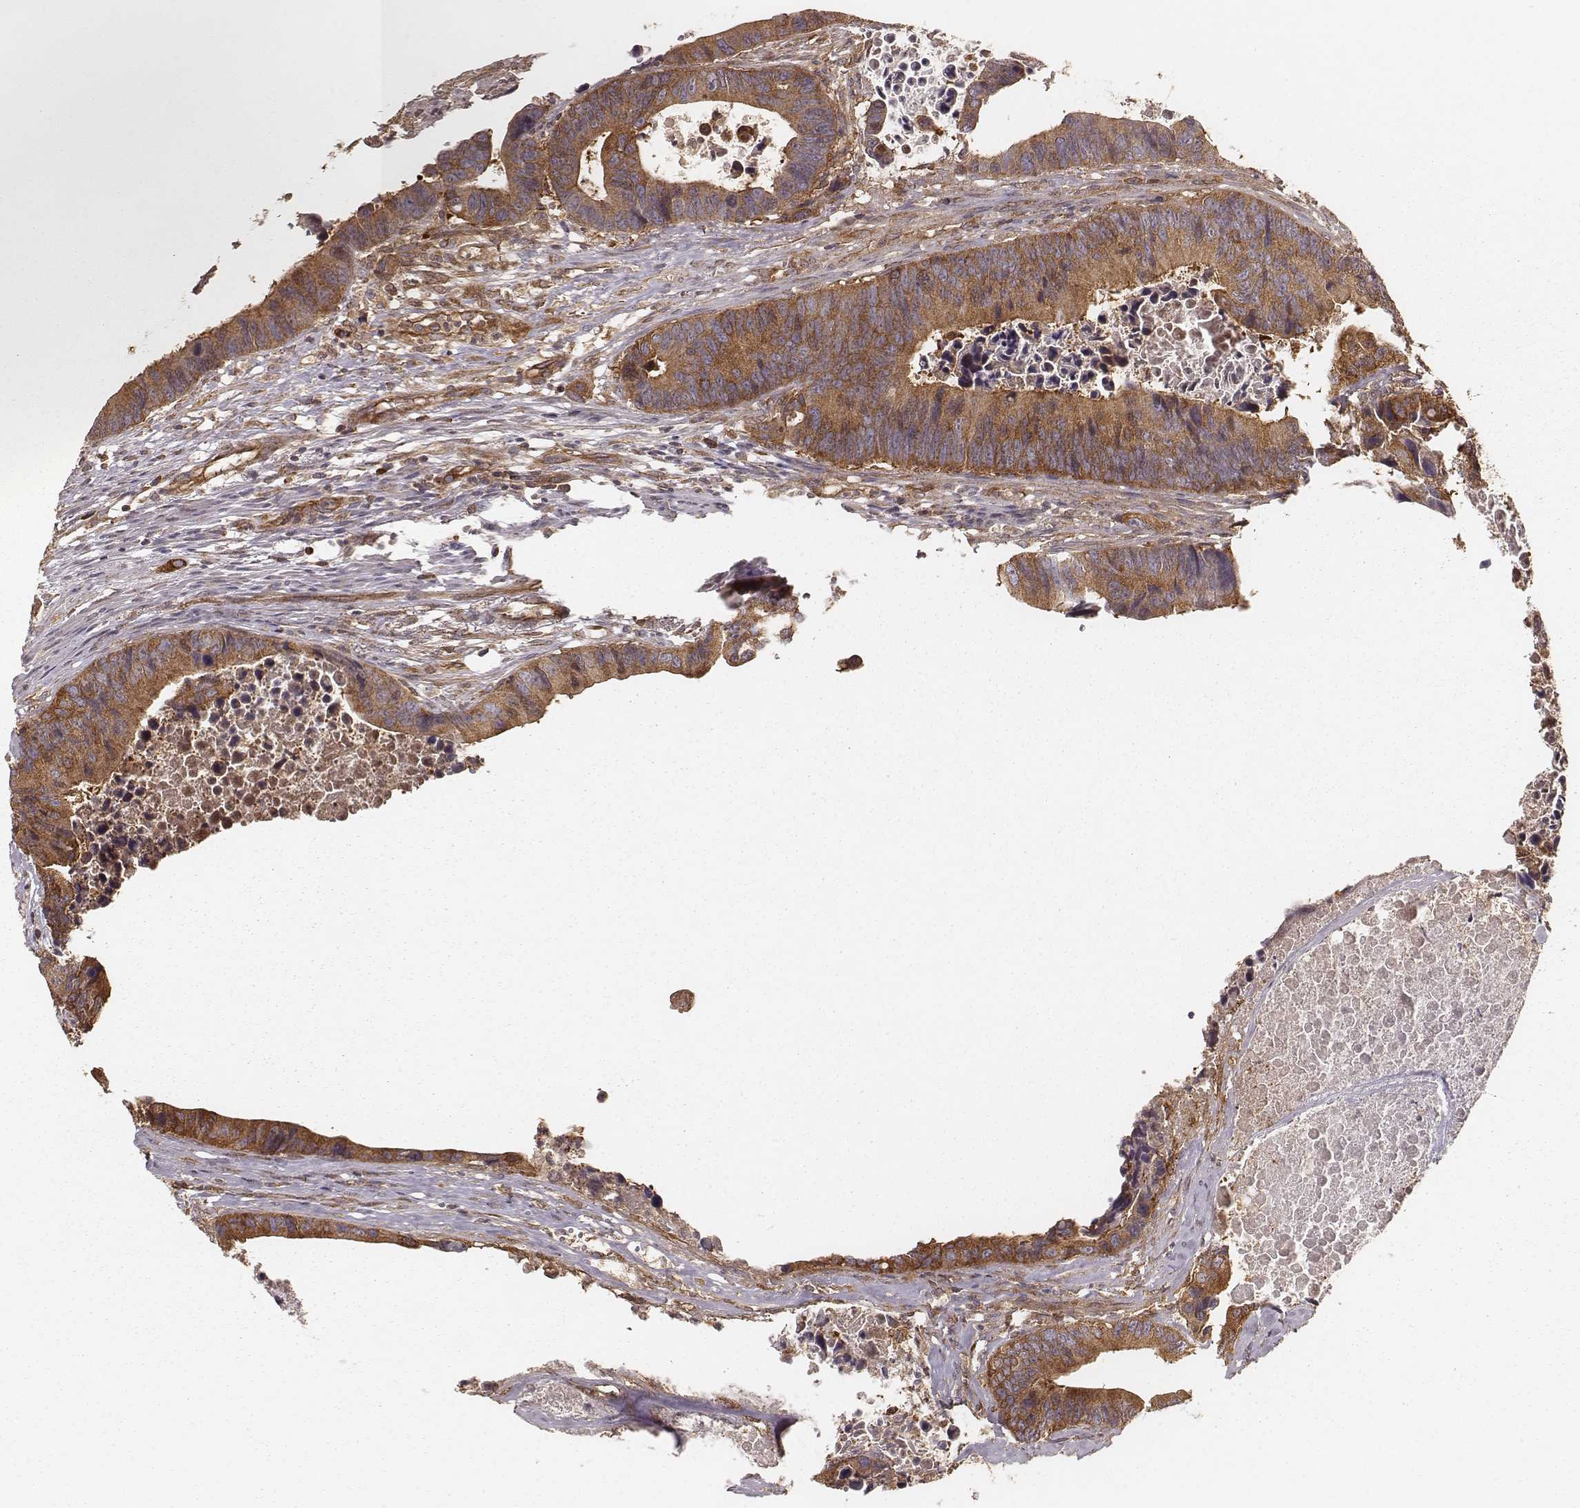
{"staining": {"intensity": "moderate", "quantity": ">75%", "location": "cytoplasmic/membranous"}, "tissue": "colorectal cancer", "cell_type": "Tumor cells", "image_type": "cancer", "snomed": [{"axis": "morphology", "description": "Adenocarcinoma, NOS"}, {"axis": "topography", "description": "Colon"}], "caption": "Immunohistochemical staining of human colorectal adenocarcinoma shows medium levels of moderate cytoplasmic/membranous positivity in about >75% of tumor cells. The staining is performed using DAB (3,3'-diaminobenzidine) brown chromogen to label protein expression. The nuclei are counter-stained blue using hematoxylin.", "gene": "CARS1", "patient": {"sex": "female", "age": 87}}